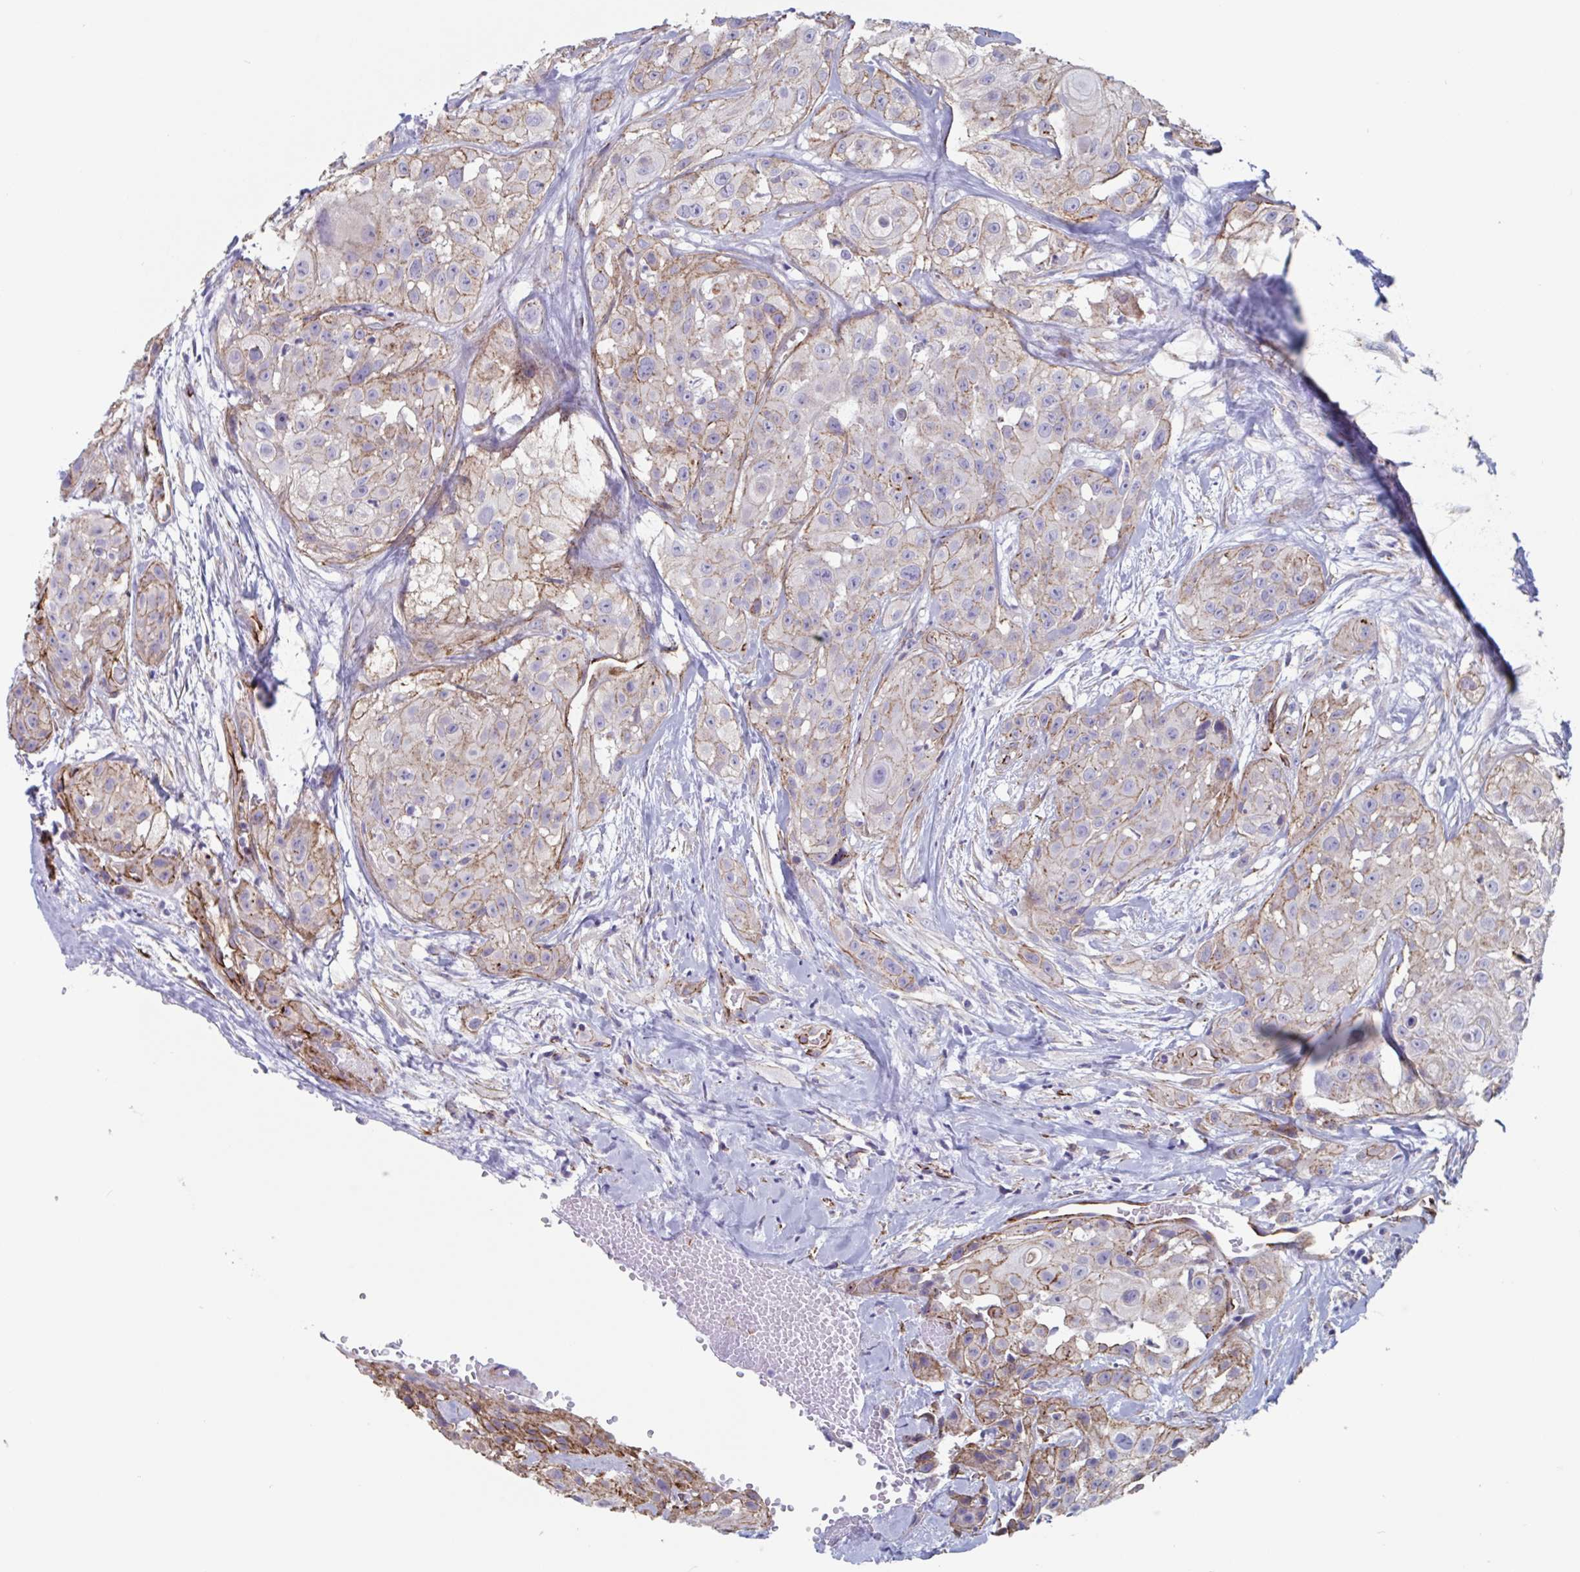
{"staining": {"intensity": "moderate", "quantity": ">75%", "location": "cytoplasmic/membranous"}, "tissue": "head and neck cancer", "cell_type": "Tumor cells", "image_type": "cancer", "snomed": [{"axis": "morphology", "description": "Squamous cell carcinoma, NOS"}, {"axis": "topography", "description": "Head-Neck"}], "caption": "This micrograph exhibits head and neck cancer (squamous cell carcinoma) stained with immunohistochemistry to label a protein in brown. The cytoplasmic/membranous of tumor cells show moderate positivity for the protein. Nuclei are counter-stained blue.", "gene": "CITED4", "patient": {"sex": "male", "age": 83}}